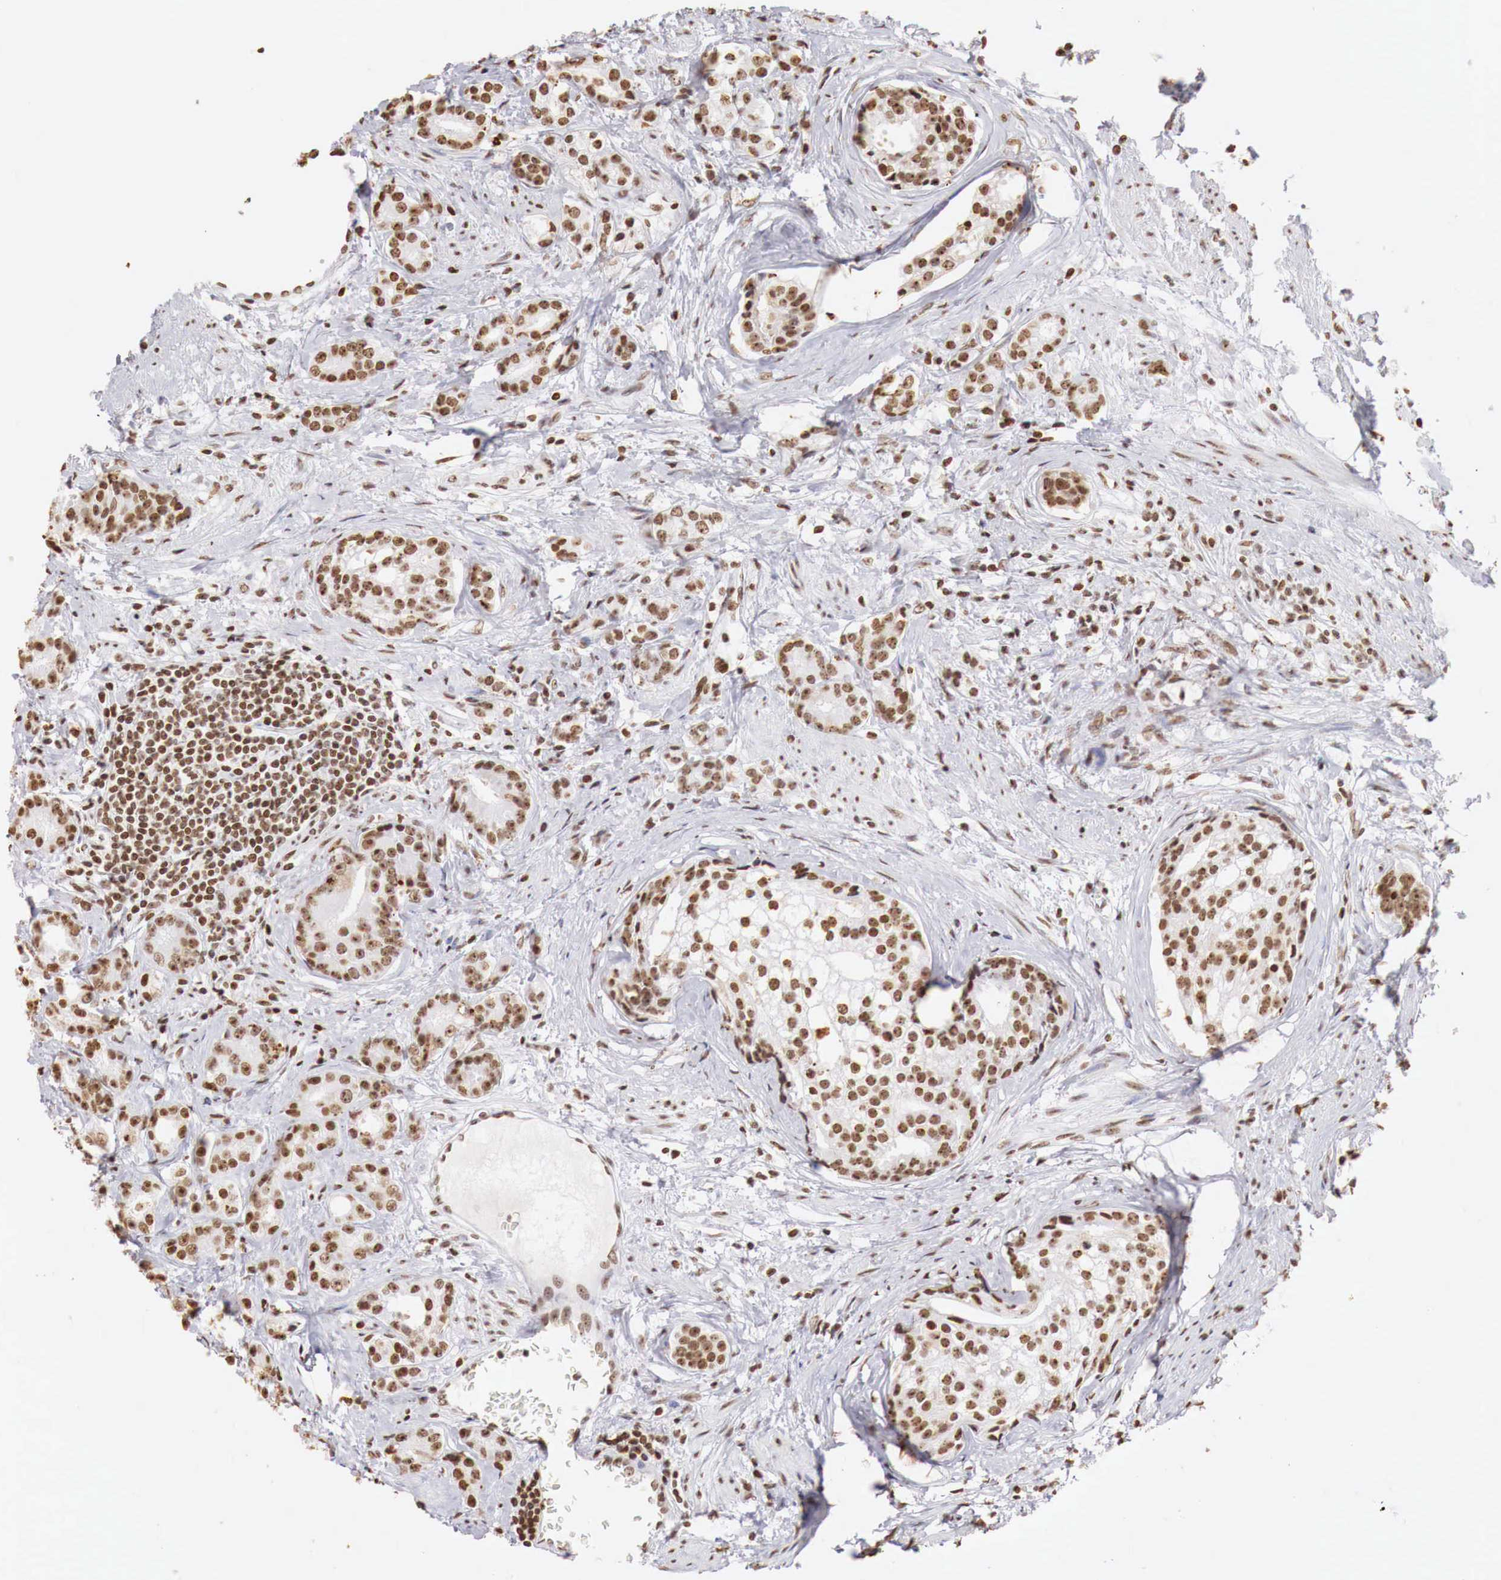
{"staining": {"intensity": "strong", "quantity": ">75%", "location": "nuclear"}, "tissue": "prostate cancer", "cell_type": "Tumor cells", "image_type": "cancer", "snomed": [{"axis": "morphology", "description": "Adenocarcinoma, Medium grade"}, {"axis": "topography", "description": "Prostate"}], "caption": "Human prostate adenocarcinoma (medium-grade) stained with a brown dye reveals strong nuclear positive staining in approximately >75% of tumor cells.", "gene": "DKC1", "patient": {"sex": "male", "age": 59}}